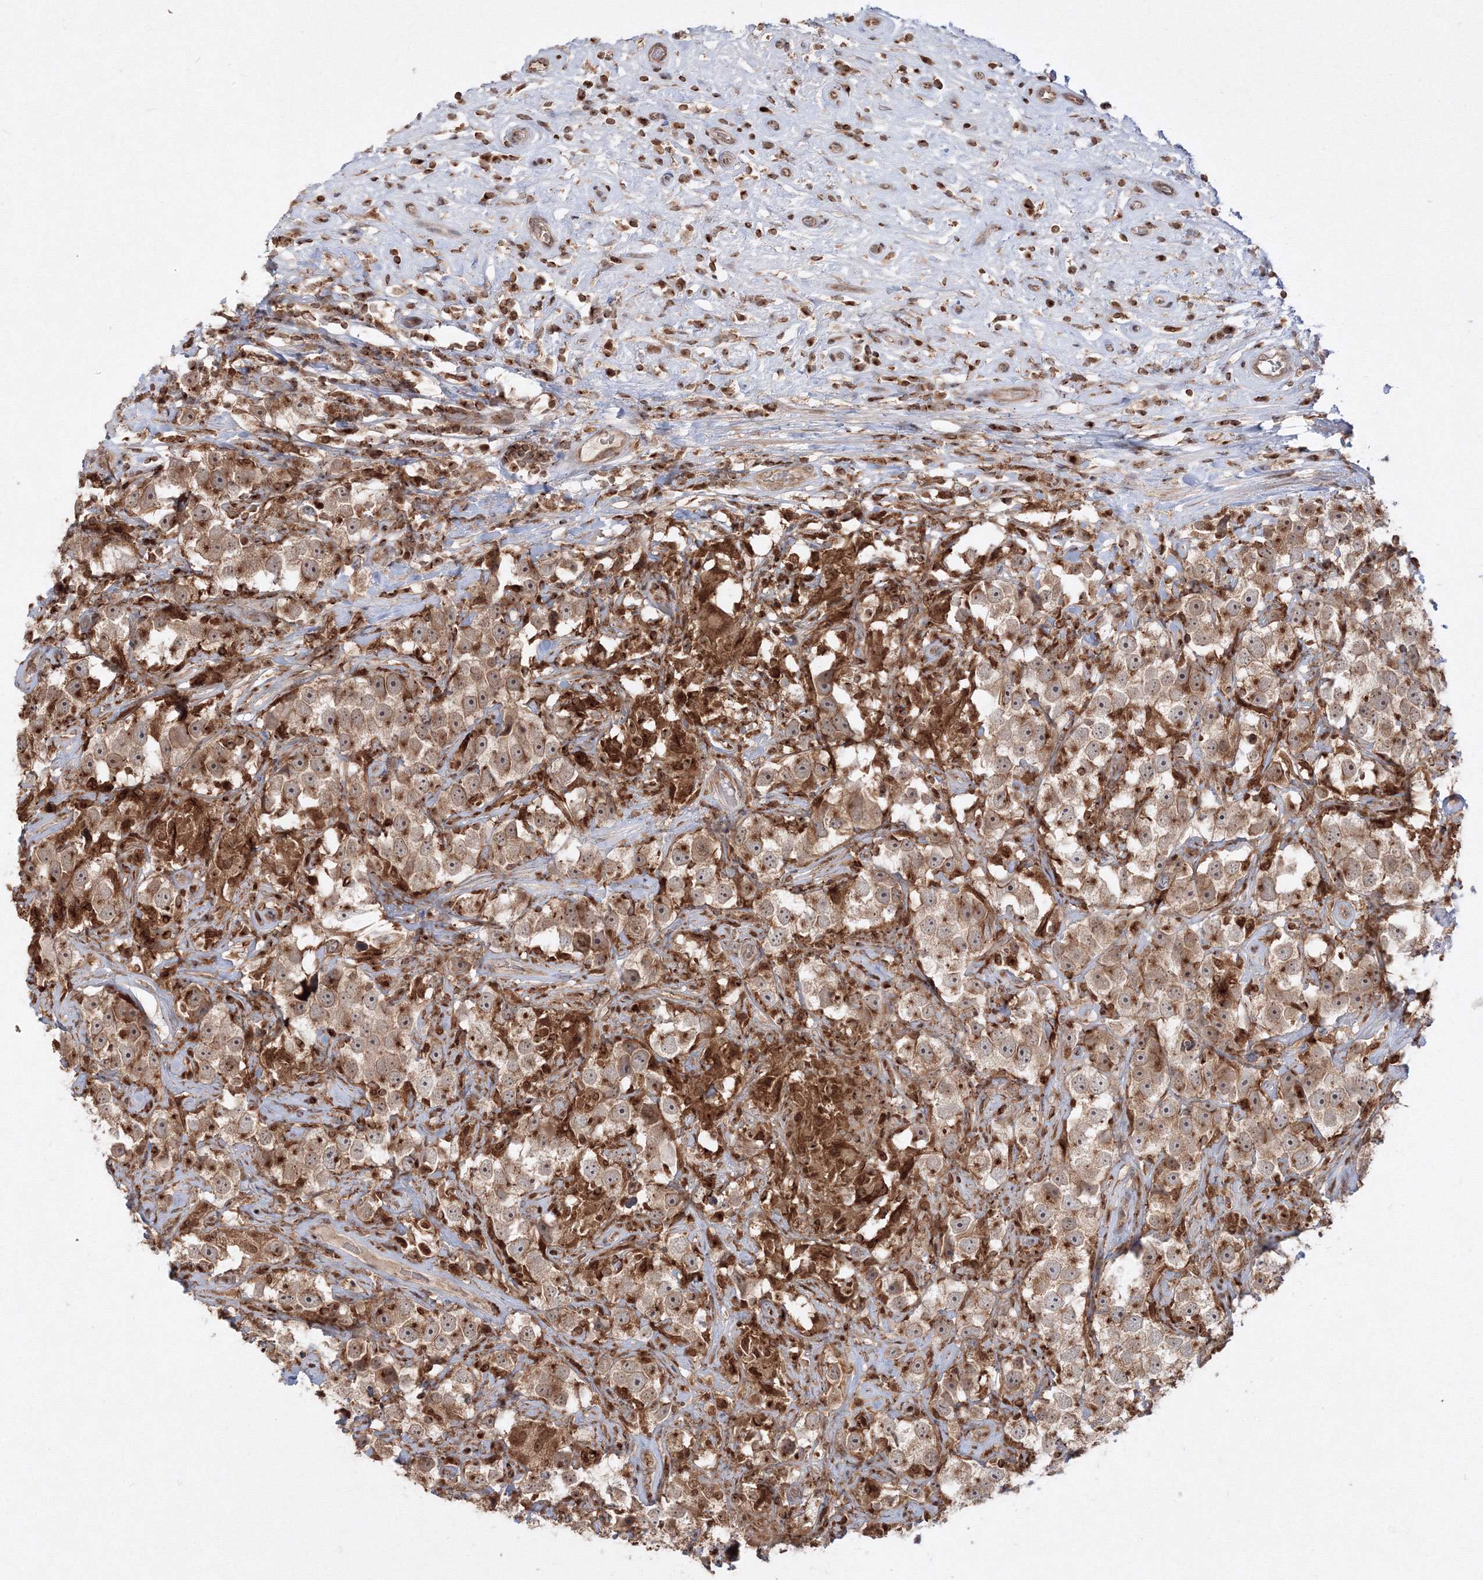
{"staining": {"intensity": "moderate", "quantity": ">75%", "location": "cytoplasmic/membranous"}, "tissue": "testis cancer", "cell_type": "Tumor cells", "image_type": "cancer", "snomed": [{"axis": "morphology", "description": "Seminoma, NOS"}, {"axis": "topography", "description": "Testis"}], "caption": "Moderate cytoplasmic/membranous positivity for a protein is identified in approximately >75% of tumor cells of seminoma (testis) using IHC.", "gene": "TMEM50B", "patient": {"sex": "male", "age": 49}}